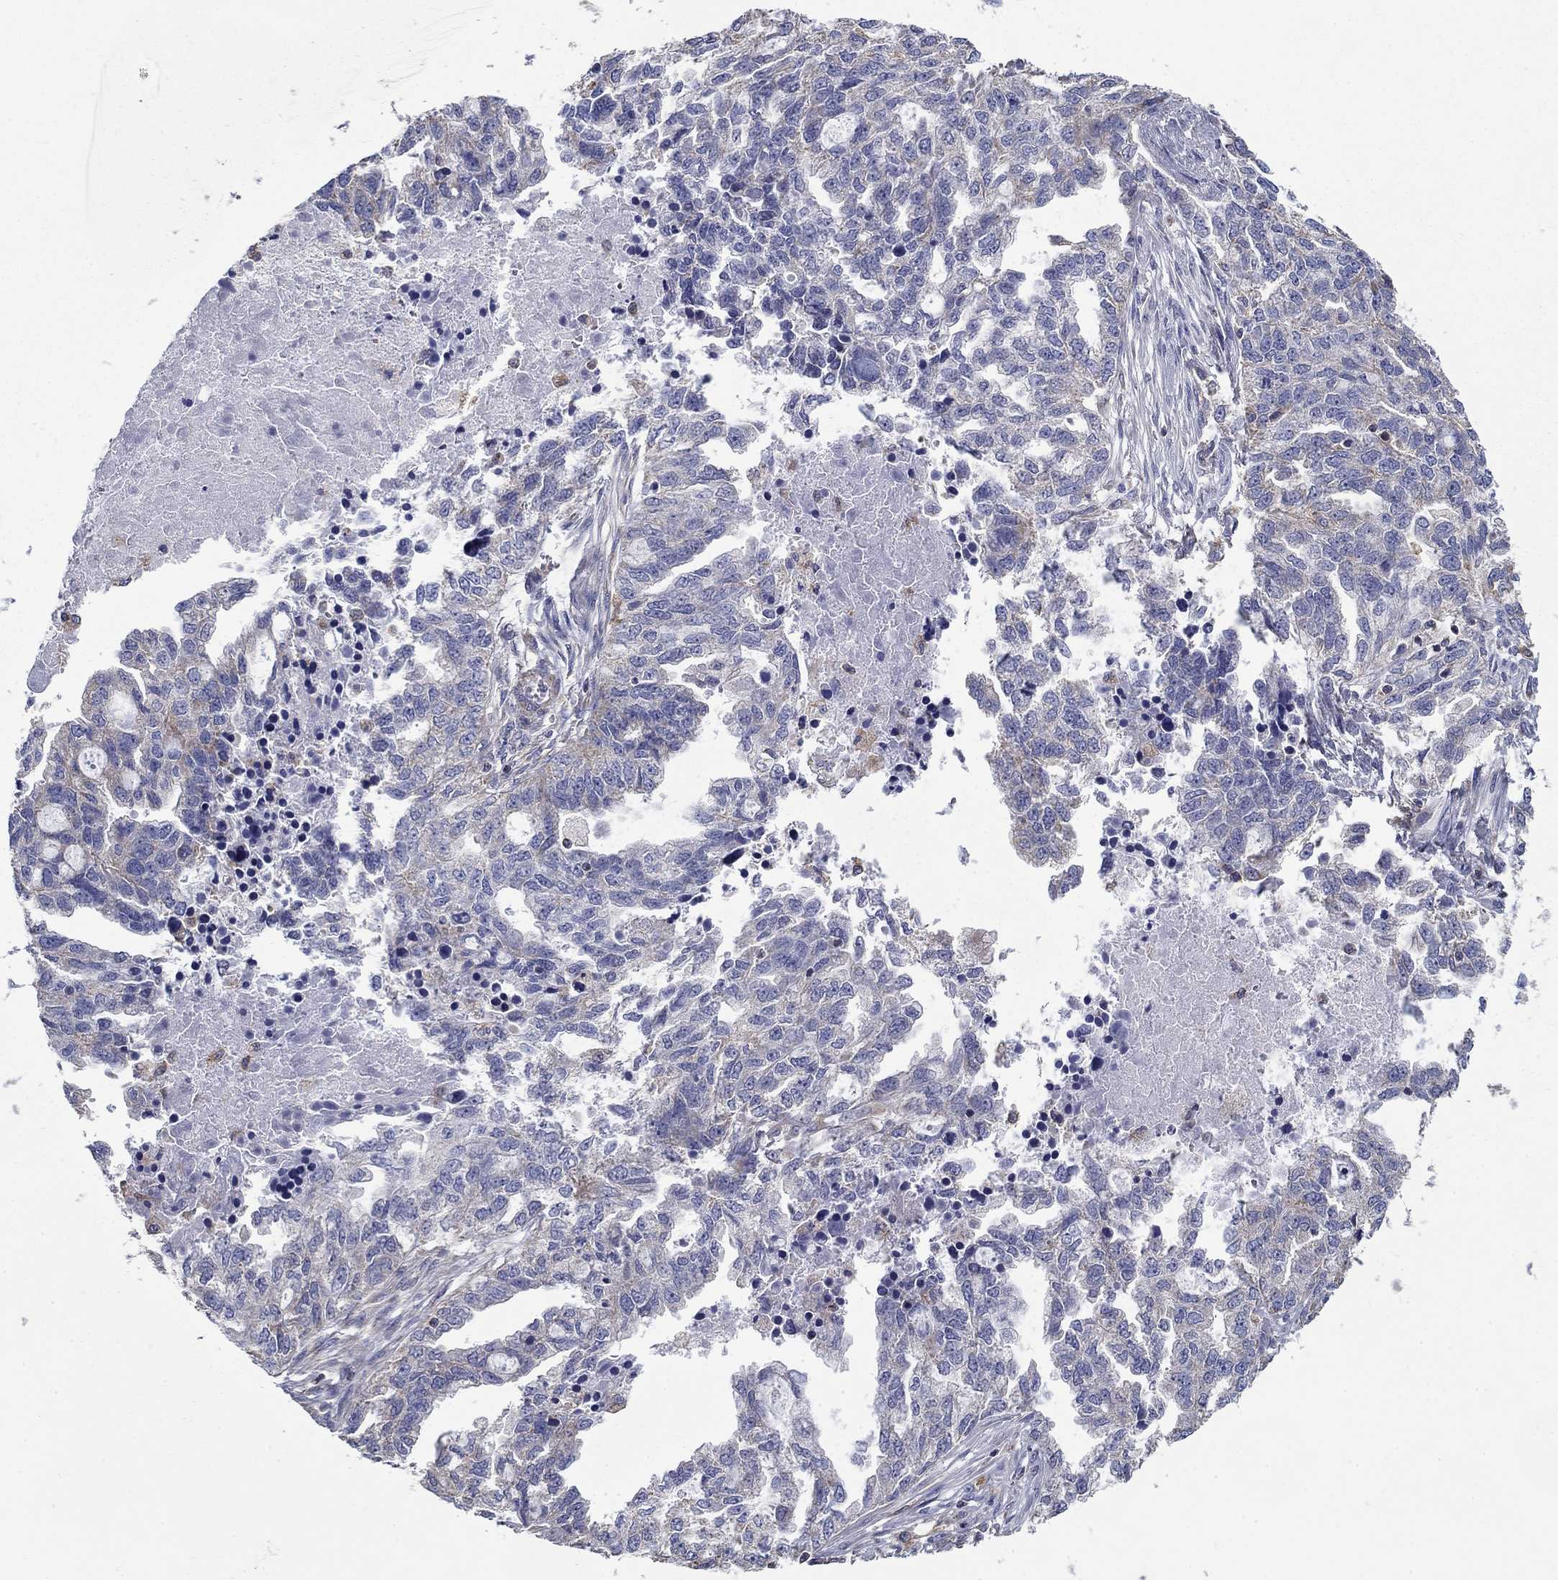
{"staining": {"intensity": "weak", "quantity": "<25%", "location": "cytoplasmic/membranous"}, "tissue": "ovarian cancer", "cell_type": "Tumor cells", "image_type": "cancer", "snomed": [{"axis": "morphology", "description": "Cystadenocarcinoma, serous, NOS"}, {"axis": "topography", "description": "Ovary"}], "caption": "This is a photomicrograph of IHC staining of serous cystadenocarcinoma (ovarian), which shows no expression in tumor cells.", "gene": "NME5", "patient": {"sex": "female", "age": 51}}